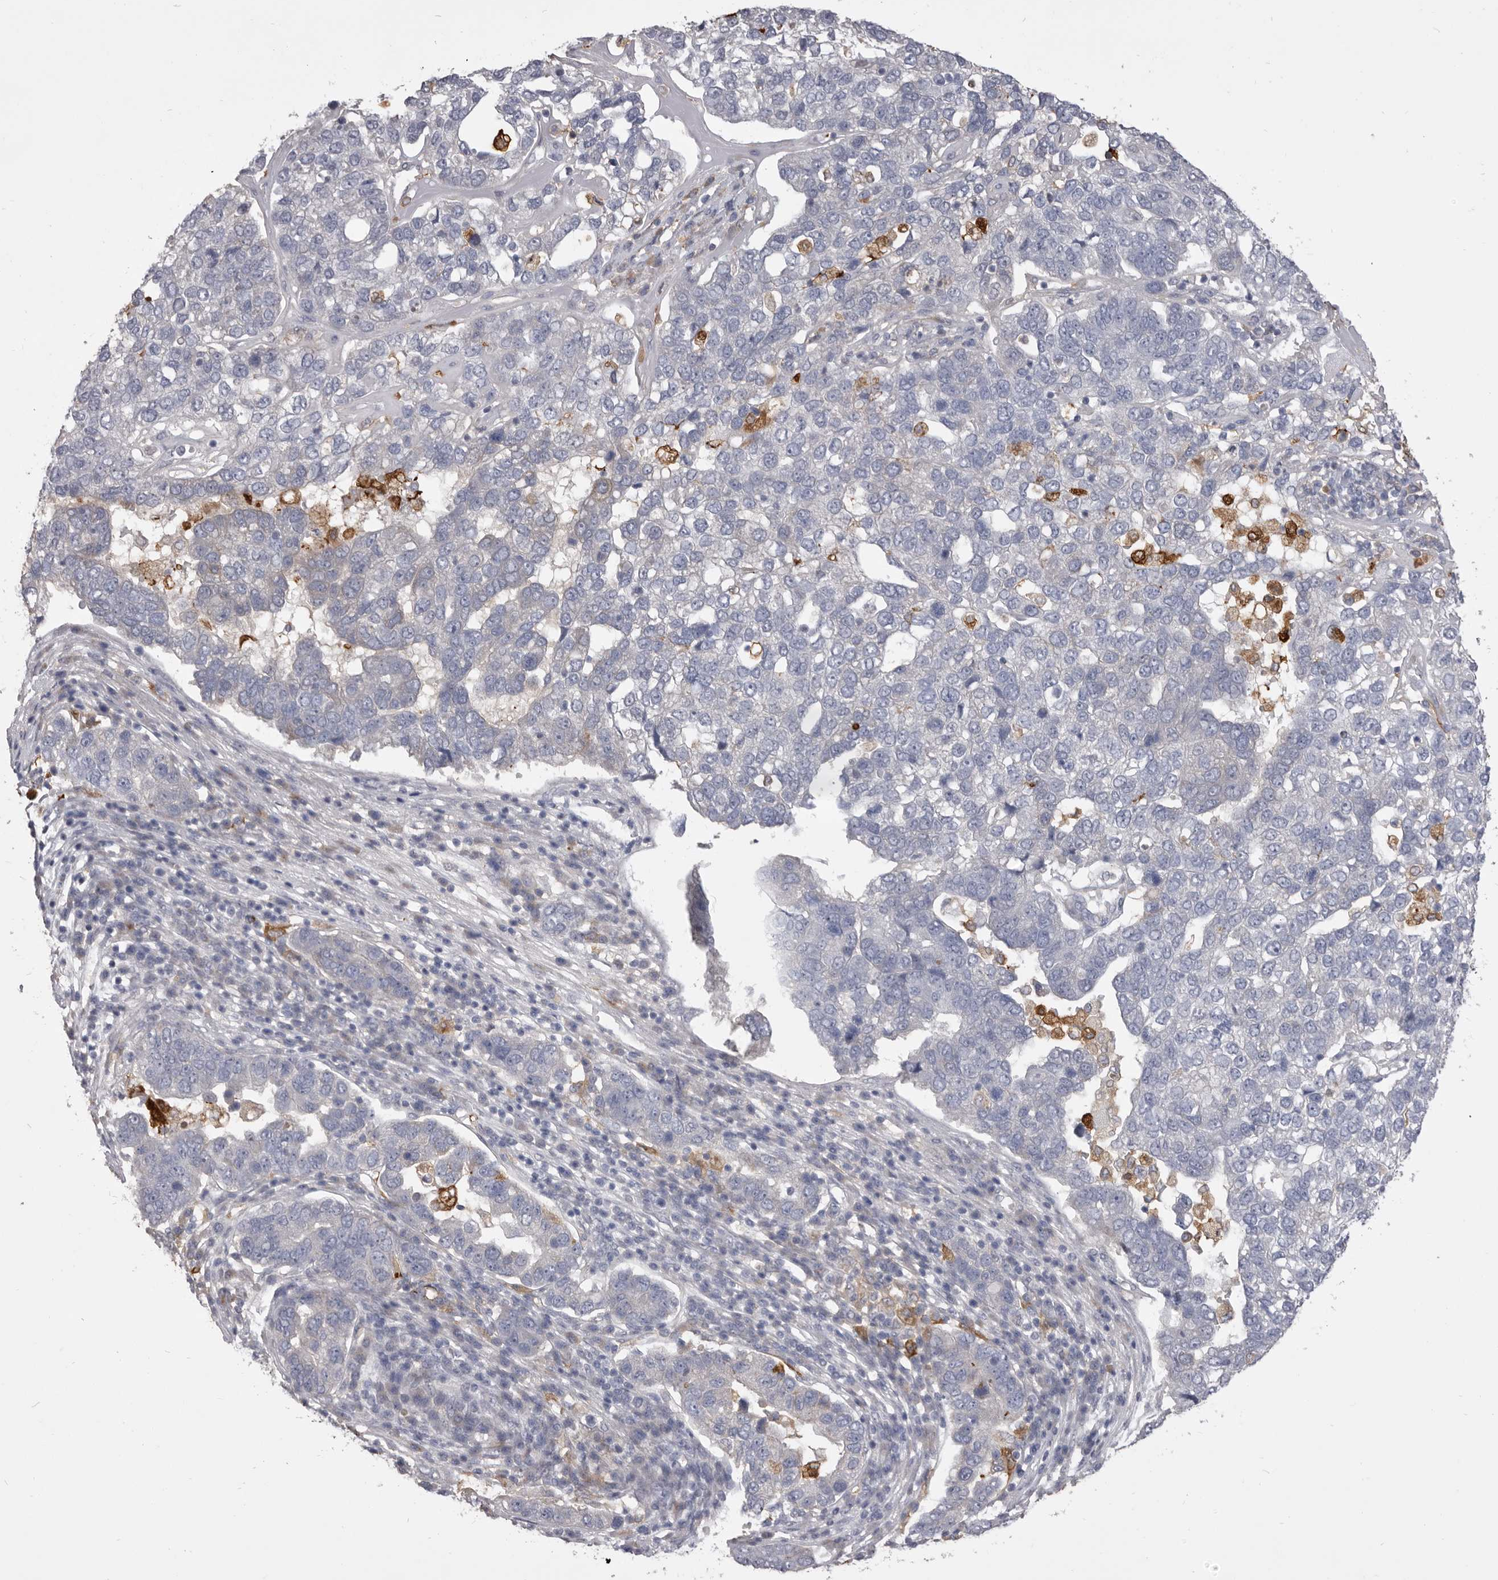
{"staining": {"intensity": "negative", "quantity": "none", "location": "none"}, "tissue": "pancreatic cancer", "cell_type": "Tumor cells", "image_type": "cancer", "snomed": [{"axis": "morphology", "description": "Adenocarcinoma, NOS"}, {"axis": "topography", "description": "Pancreas"}], "caption": "Immunohistochemistry histopathology image of pancreatic cancer (adenocarcinoma) stained for a protein (brown), which exhibits no staining in tumor cells. Nuclei are stained in blue.", "gene": "VPS45", "patient": {"sex": "female", "age": 61}}